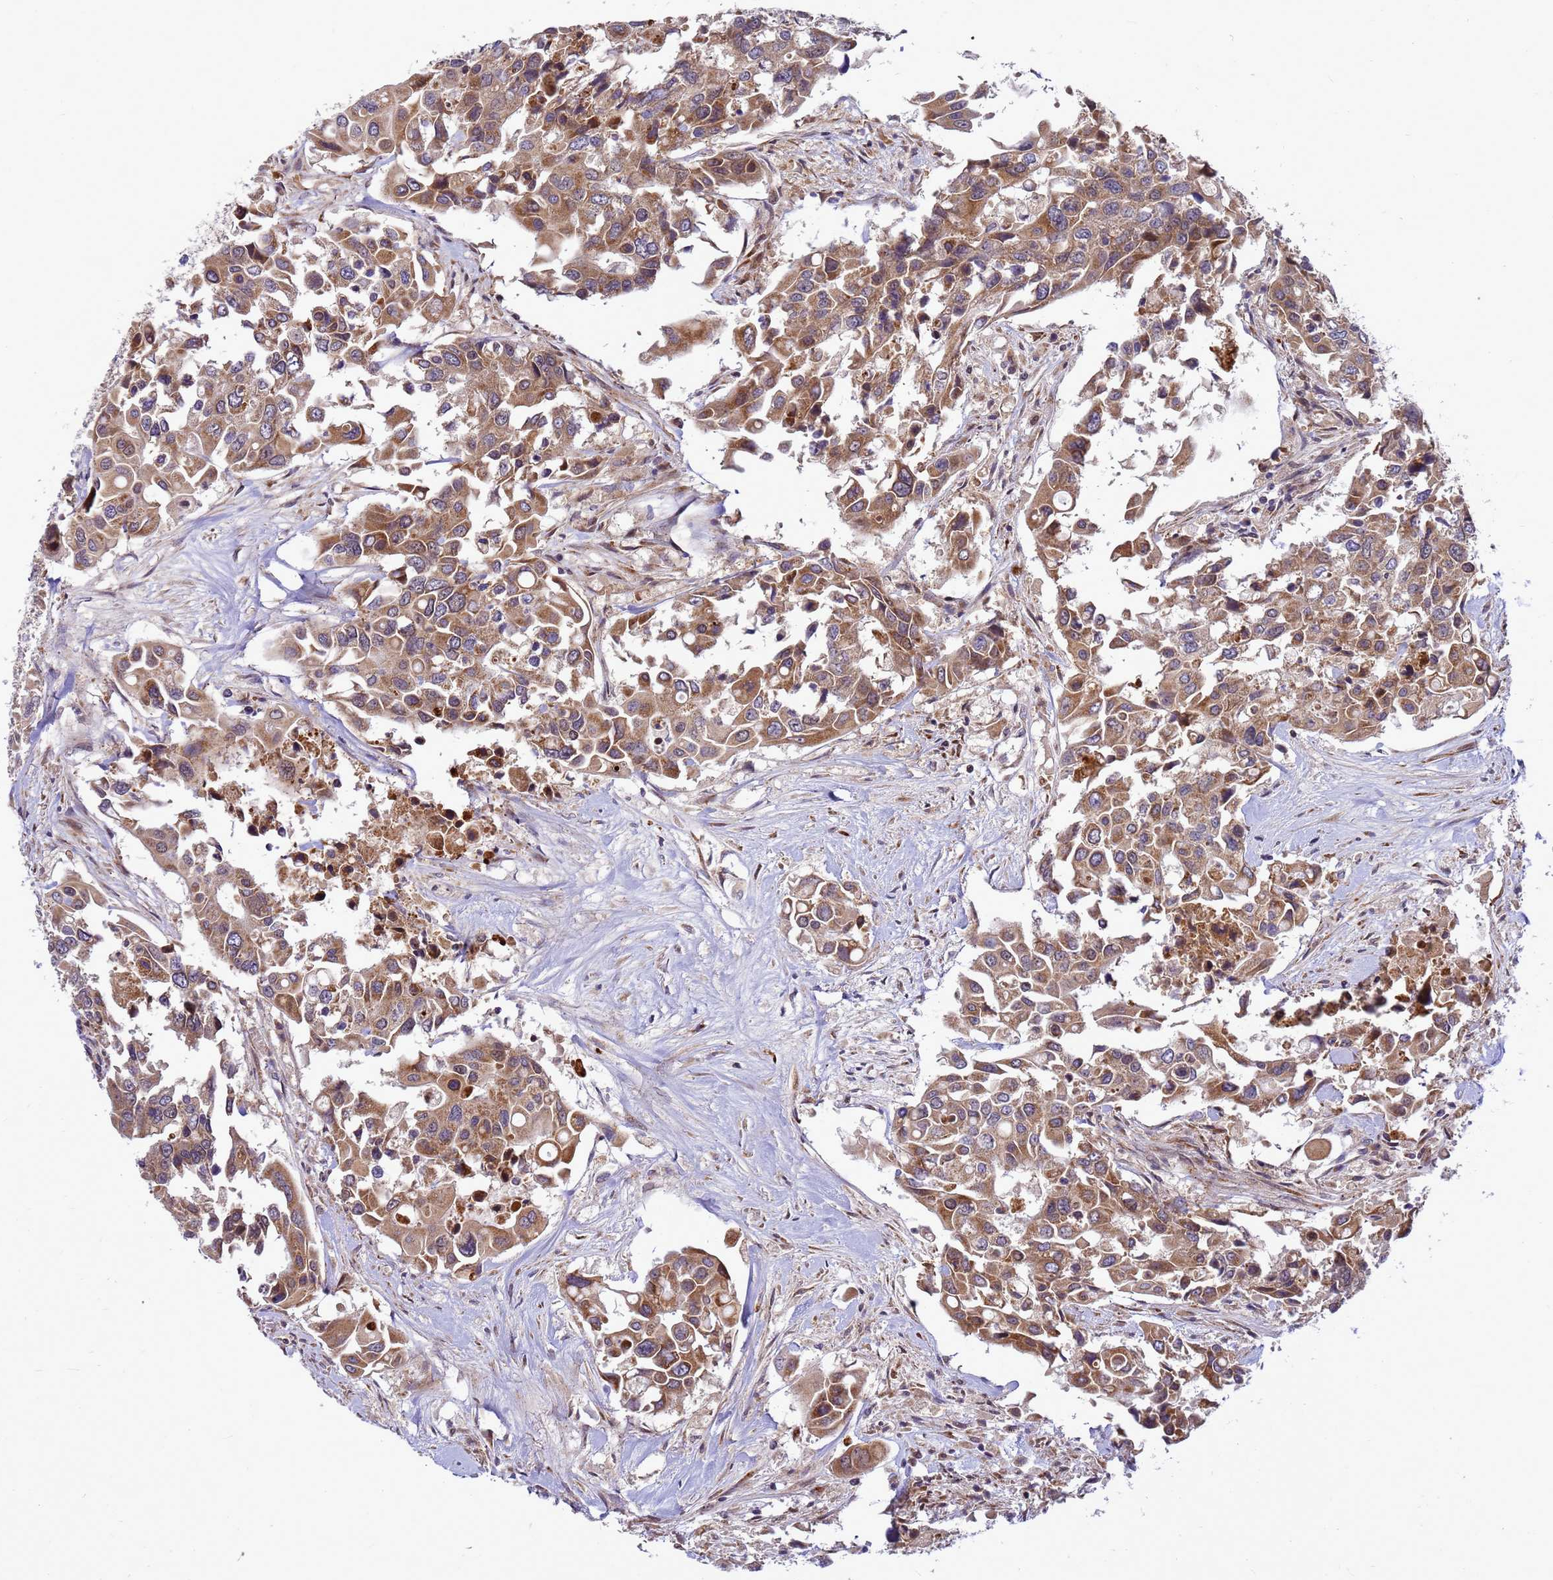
{"staining": {"intensity": "moderate", "quantity": ">75%", "location": "cytoplasmic/membranous"}, "tissue": "colorectal cancer", "cell_type": "Tumor cells", "image_type": "cancer", "snomed": [{"axis": "morphology", "description": "Adenocarcinoma, NOS"}, {"axis": "topography", "description": "Colon"}], "caption": "Moderate cytoplasmic/membranous protein expression is appreciated in about >75% of tumor cells in colorectal cancer (adenocarcinoma). (Brightfield microscopy of DAB IHC at high magnification).", "gene": "C12orf43", "patient": {"sex": "male", "age": 77}}